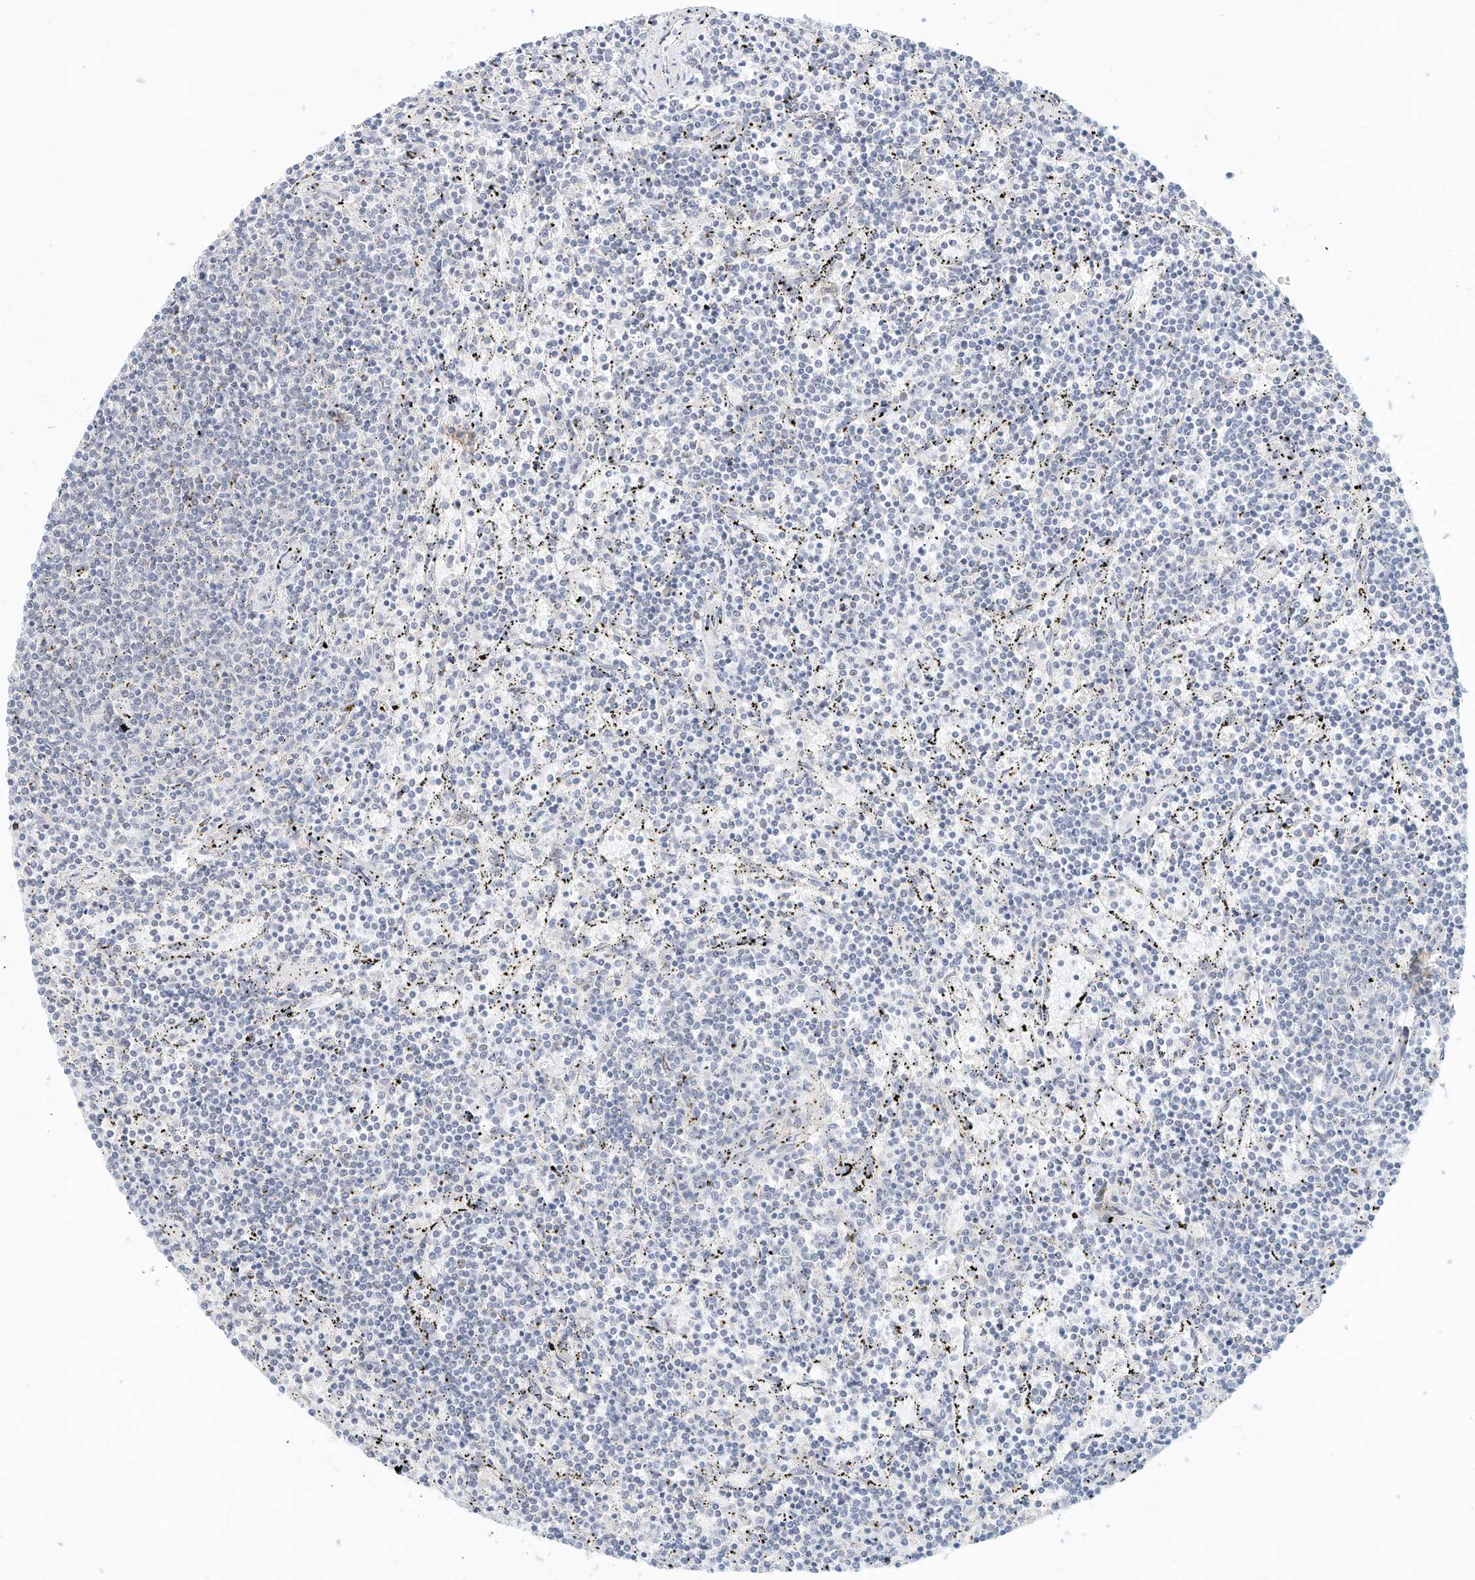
{"staining": {"intensity": "negative", "quantity": "none", "location": "none"}, "tissue": "lymphoma", "cell_type": "Tumor cells", "image_type": "cancer", "snomed": [{"axis": "morphology", "description": "Malignant lymphoma, non-Hodgkin's type, Low grade"}, {"axis": "topography", "description": "Spleen"}], "caption": "A histopathology image of human lymphoma is negative for staining in tumor cells.", "gene": "PAK6", "patient": {"sex": "female", "age": 50}}